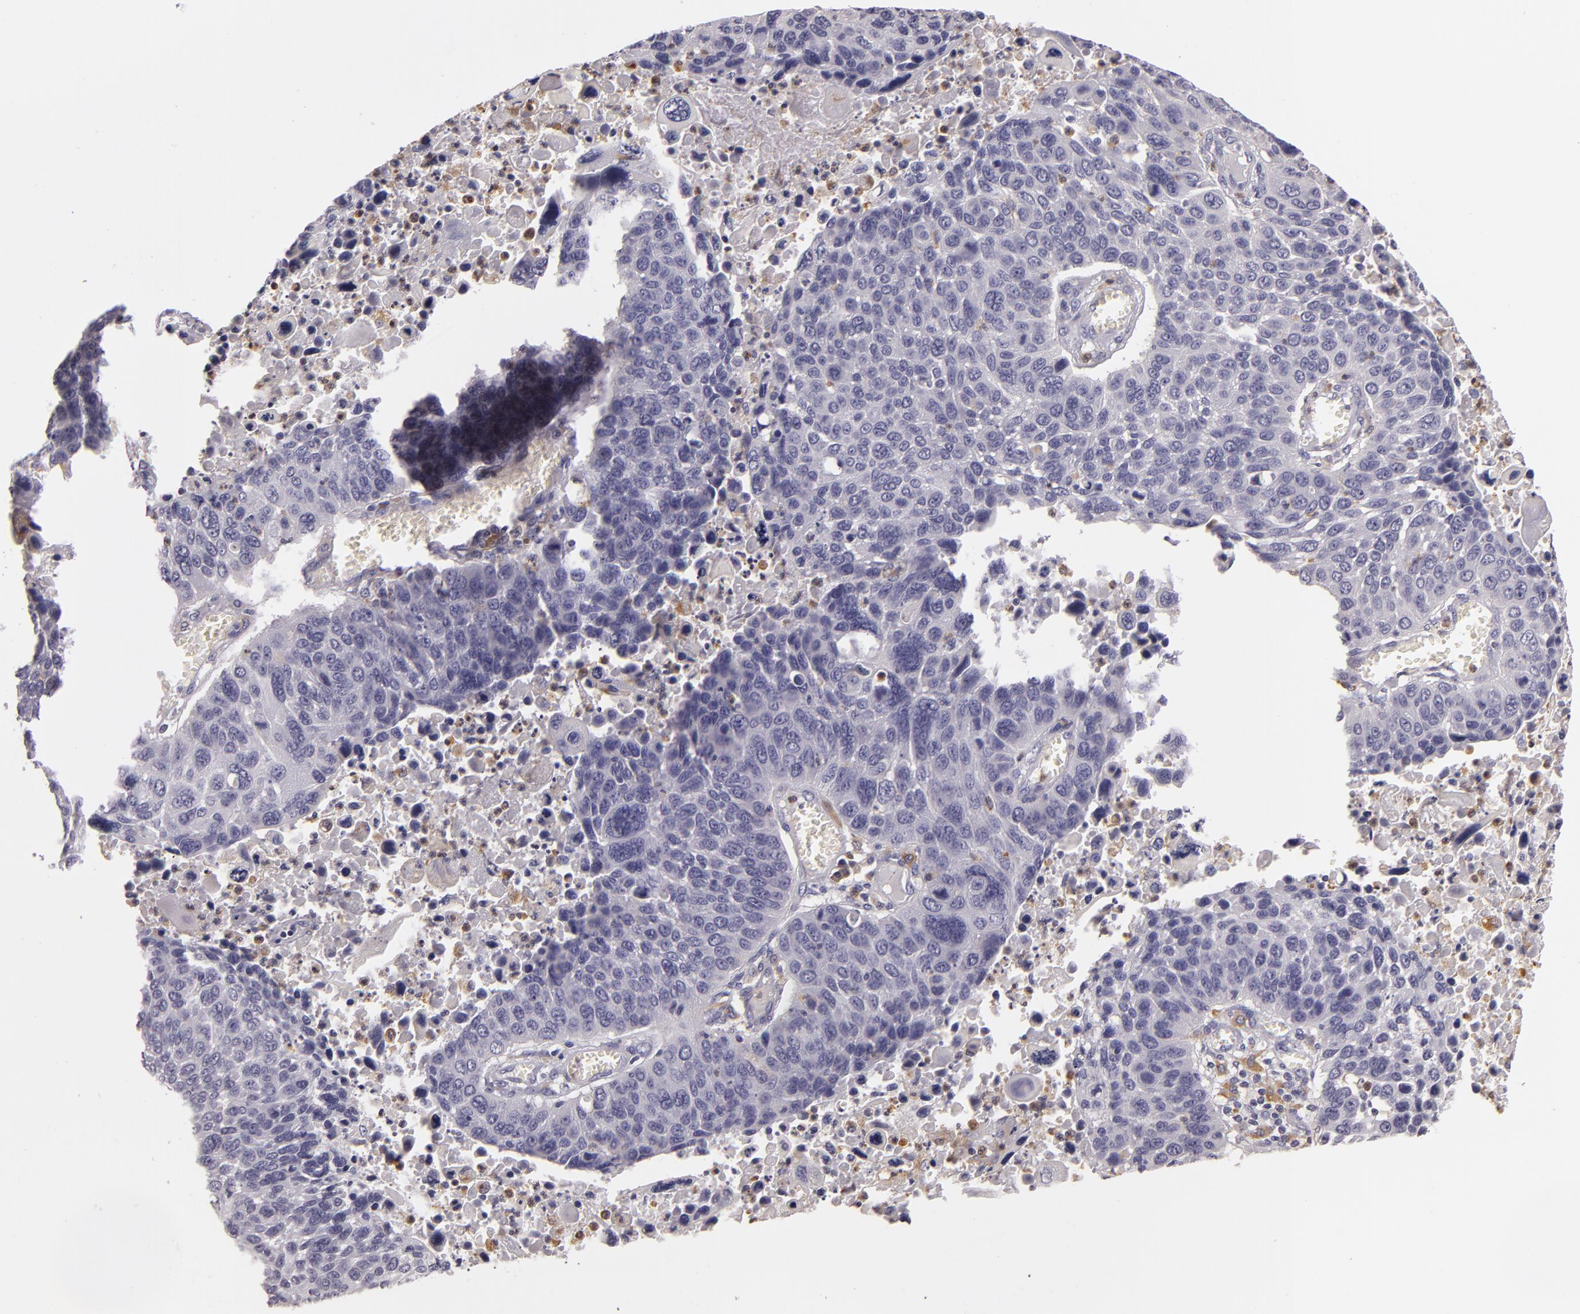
{"staining": {"intensity": "moderate", "quantity": "<25%", "location": "cytoplasmic/membranous"}, "tissue": "lung cancer", "cell_type": "Tumor cells", "image_type": "cancer", "snomed": [{"axis": "morphology", "description": "Squamous cell carcinoma, NOS"}, {"axis": "topography", "description": "Lung"}], "caption": "Immunohistochemistry photomicrograph of neoplastic tissue: human lung cancer (squamous cell carcinoma) stained using immunohistochemistry demonstrates low levels of moderate protein expression localized specifically in the cytoplasmic/membranous of tumor cells, appearing as a cytoplasmic/membranous brown color.", "gene": "TLR8", "patient": {"sex": "male", "age": 68}}